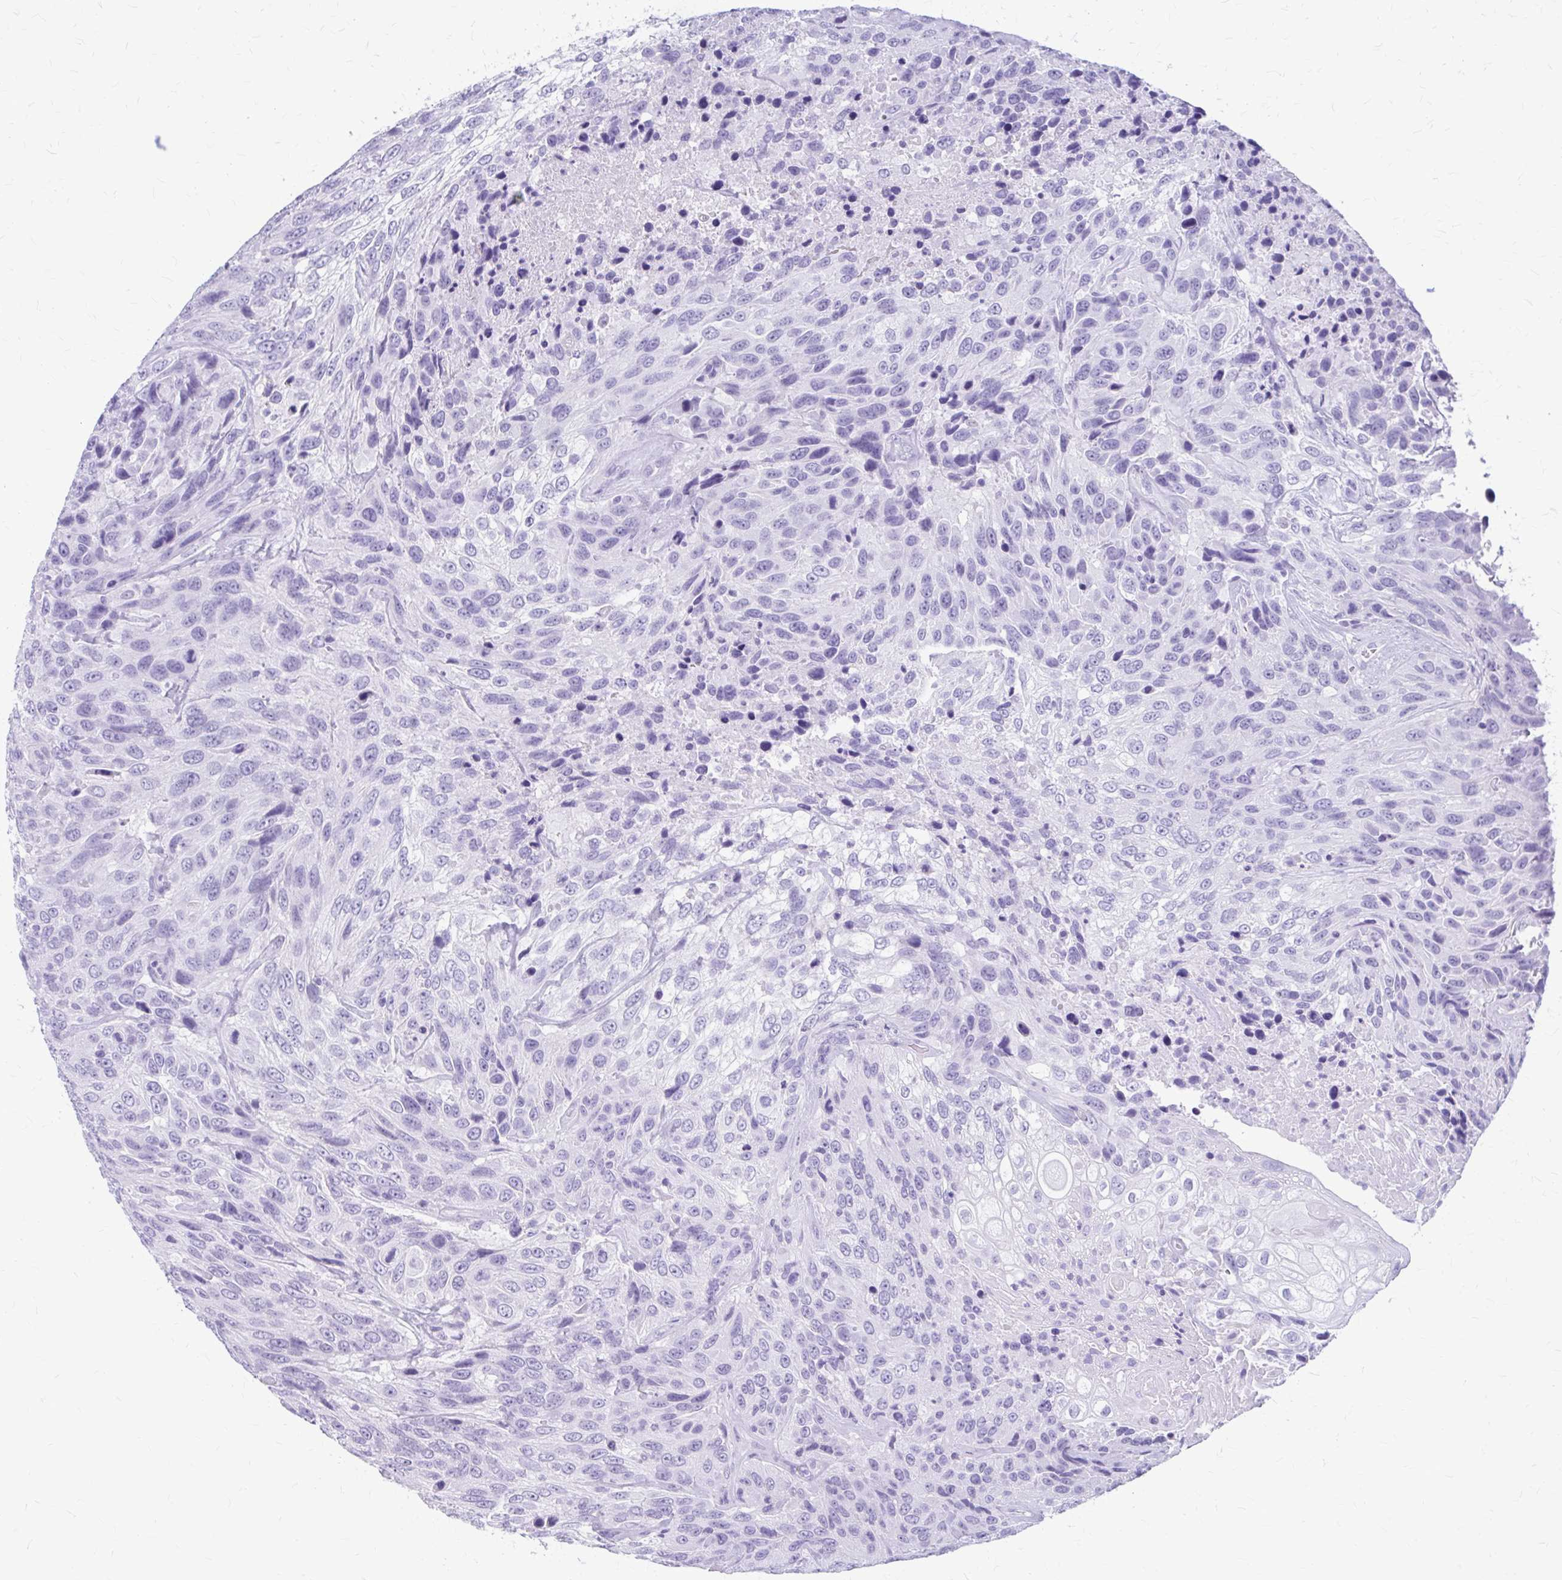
{"staining": {"intensity": "negative", "quantity": "none", "location": "none"}, "tissue": "urothelial cancer", "cell_type": "Tumor cells", "image_type": "cancer", "snomed": [{"axis": "morphology", "description": "Urothelial carcinoma, High grade"}, {"axis": "topography", "description": "Urinary bladder"}], "caption": "Tumor cells are negative for brown protein staining in high-grade urothelial carcinoma. Brightfield microscopy of IHC stained with DAB (brown) and hematoxylin (blue), captured at high magnification.", "gene": "KLHDC7A", "patient": {"sex": "female", "age": 70}}